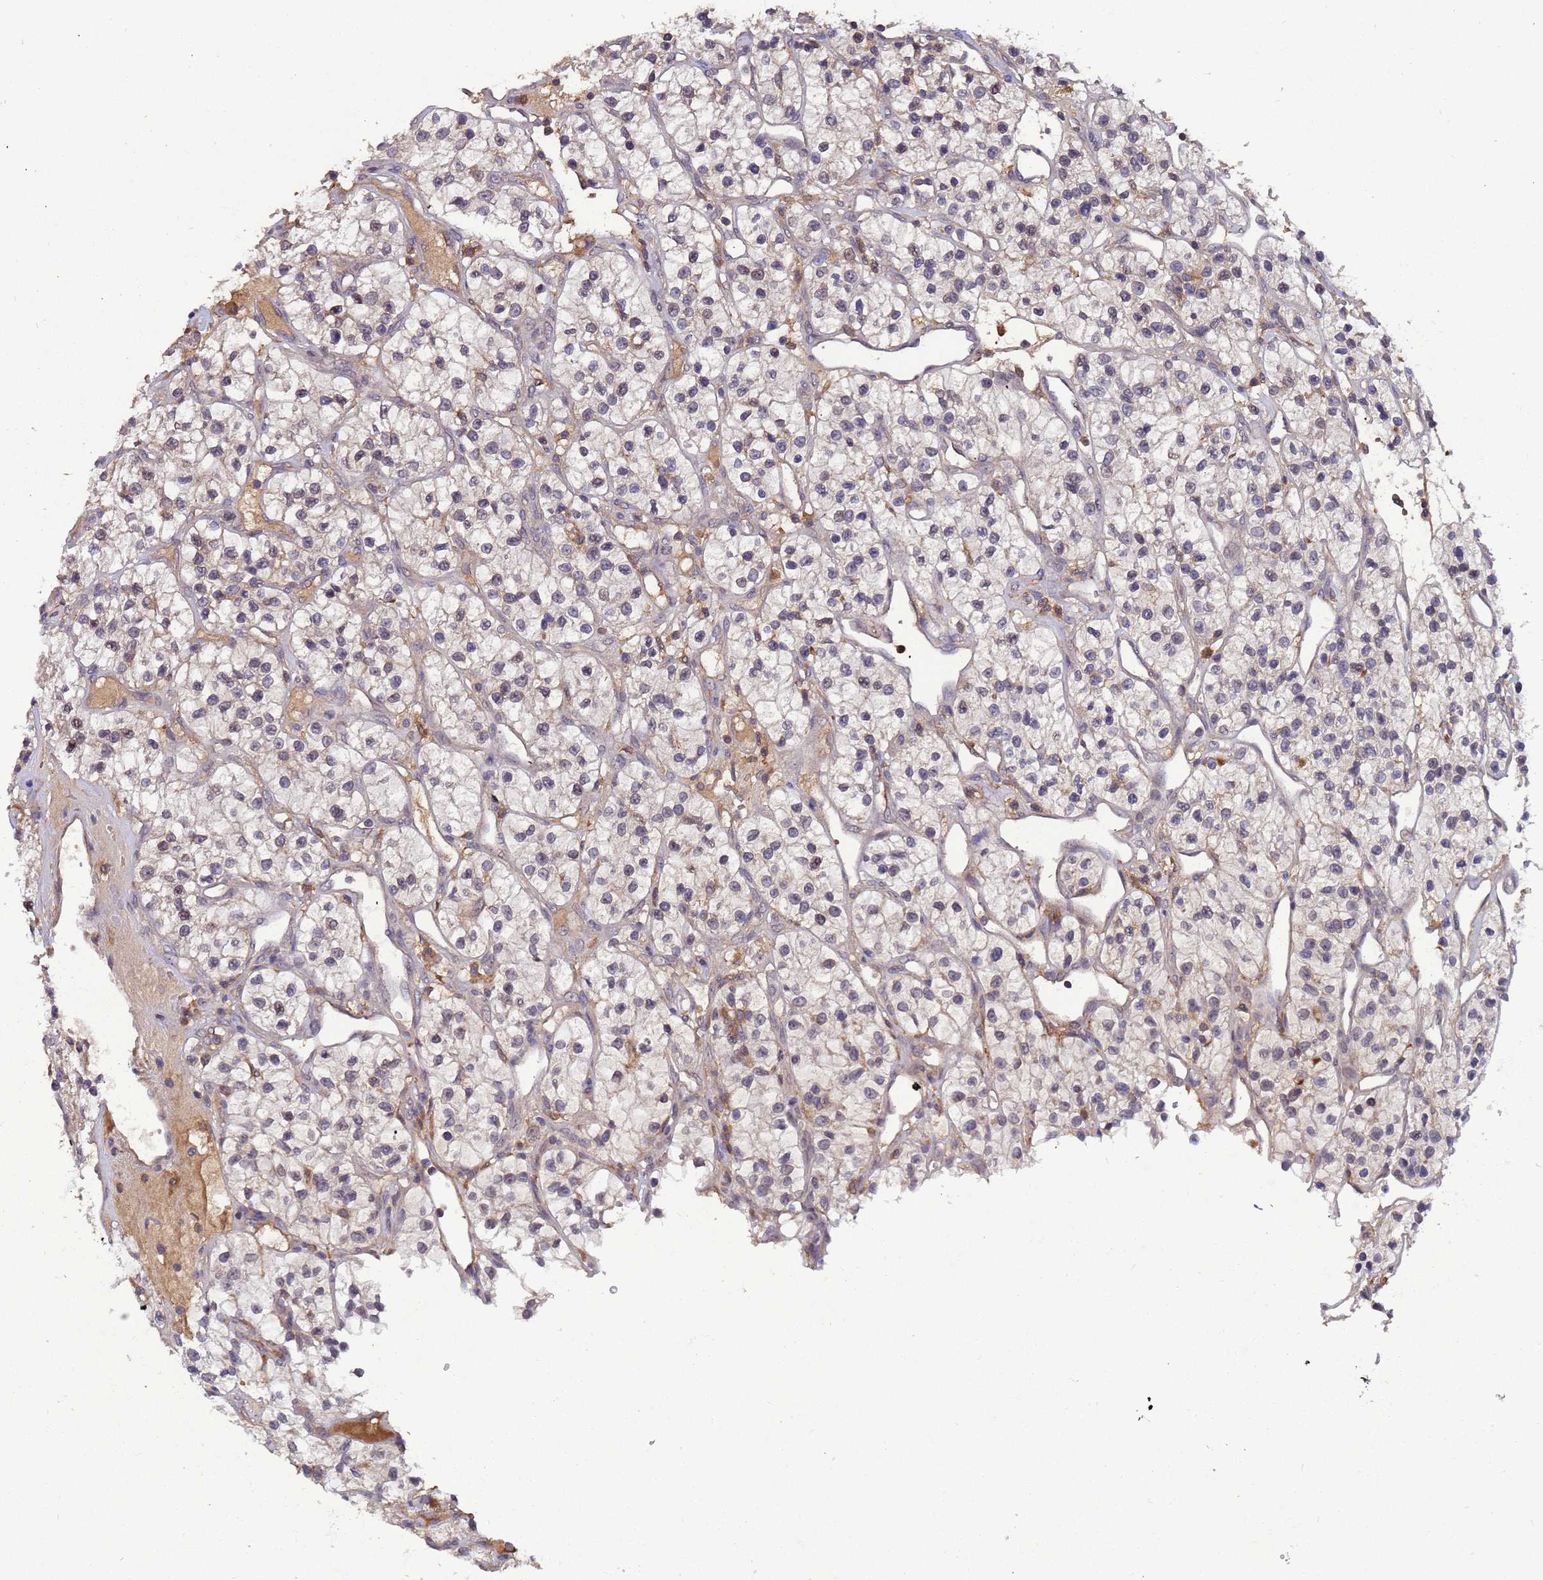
{"staining": {"intensity": "negative", "quantity": "none", "location": "none"}, "tissue": "renal cancer", "cell_type": "Tumor cells", "image_type": "cancer", "snomed": [{"axis": "morphology", "description": "Adenocarcinoma, NOS"}, {"axis": "topography", "description": "Kidney"}], "caption": "The immunohistochemistry histopathology image has no significant expression in tumor cells of renal cancer tissue.", "gene": "AMPD3", "patient": {"sex": "female", "age": 57}}